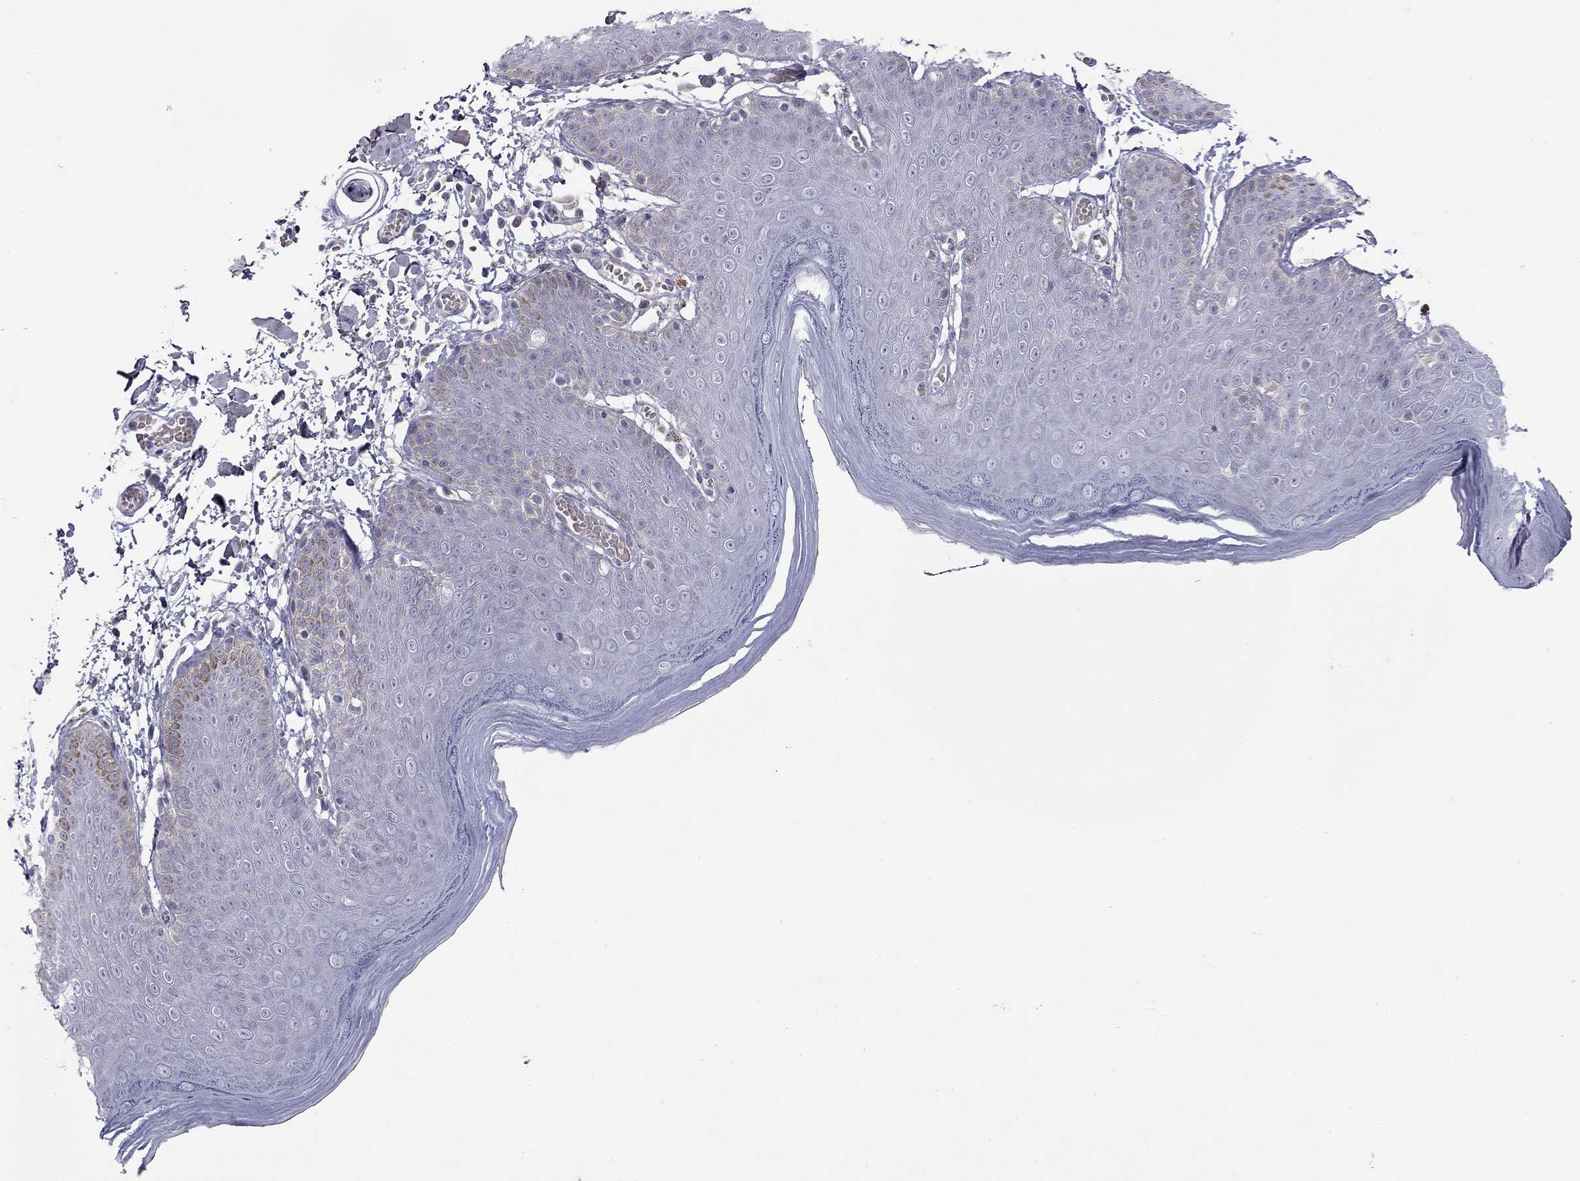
{"staining": {"intensity": "negative", "quantity": "none", "location": "none"}, "tissue": "skin", "cell_type": "Epidermal cells", "image_type": "normal", "snomed": [{"axis": "morphology", "description": "Normal tissue, NOS"}, {"axis": "topography", "description": "Anal"}], "caption": "The histopathology image shows no staining of epidermal cells in benign skin. (Stains: DAB (3,3'-diaminobenzidine) immunohistochemistry with hematoxylin counter stain, Microscopy: brightfield microscopy at high magnification).", "gene": "C8orf88", "patient": {"sex": "male", "age": 53}}